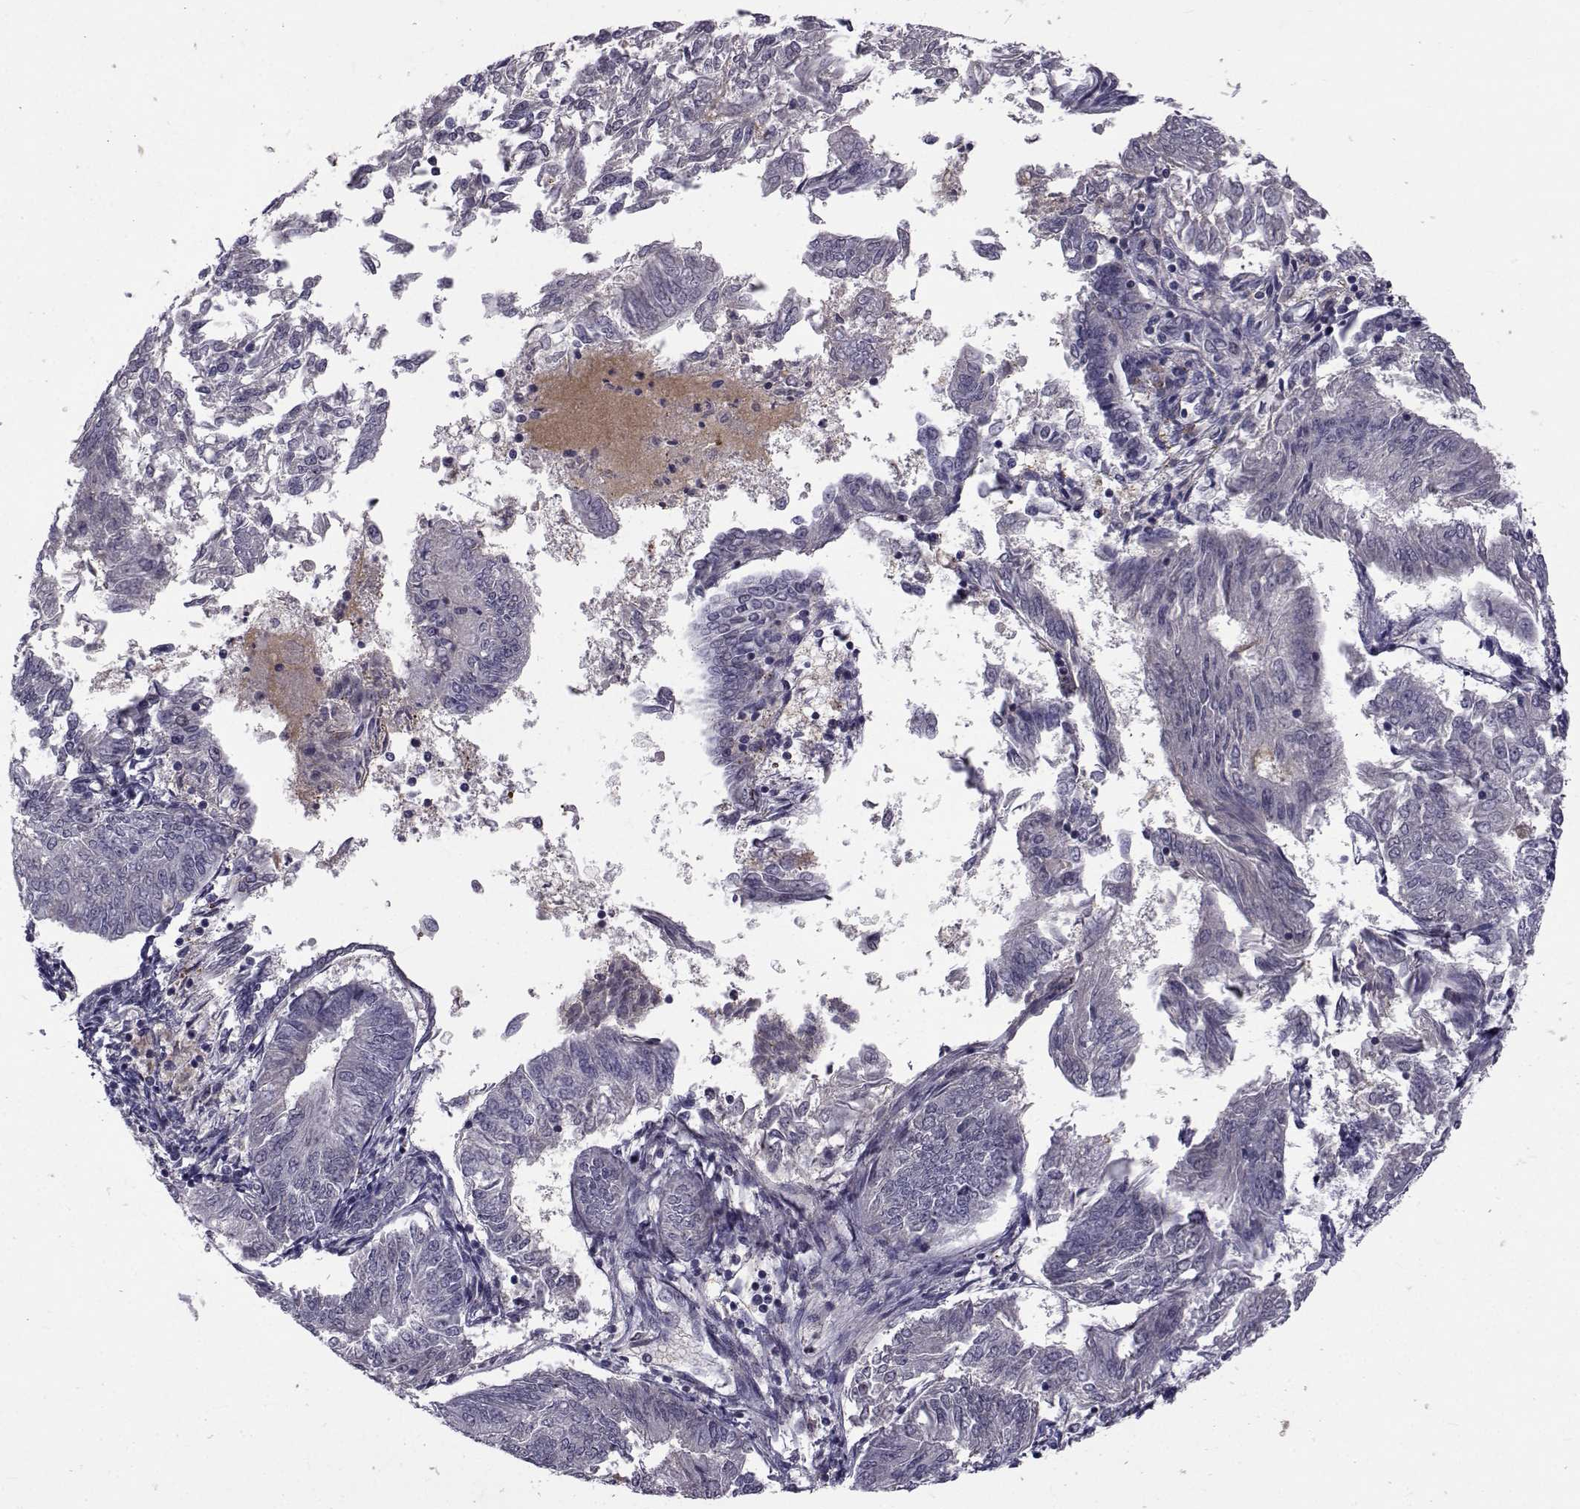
{"staining": {"intensity": "negative", "quantity": "none", "location": "none"}, "tissue": "endometrial cancer", "cell_type": "Tumor cells", "image_type": "cancer", "snomed": [{"axis": "morphology", "description": "Adenocarcinoma, NOS"}, {"axis": "topography", "description": "Endometrium"}], "caption": "This micrograph is of endometrial cancer (adenocarcinoma) stained with IHC to label a protein in brown with the nuclei are counter-stained blue. There is no positivity in tumor cells.", "gene": "TNFRSF11B", "patient": {"sex": "female", "age": 58}}